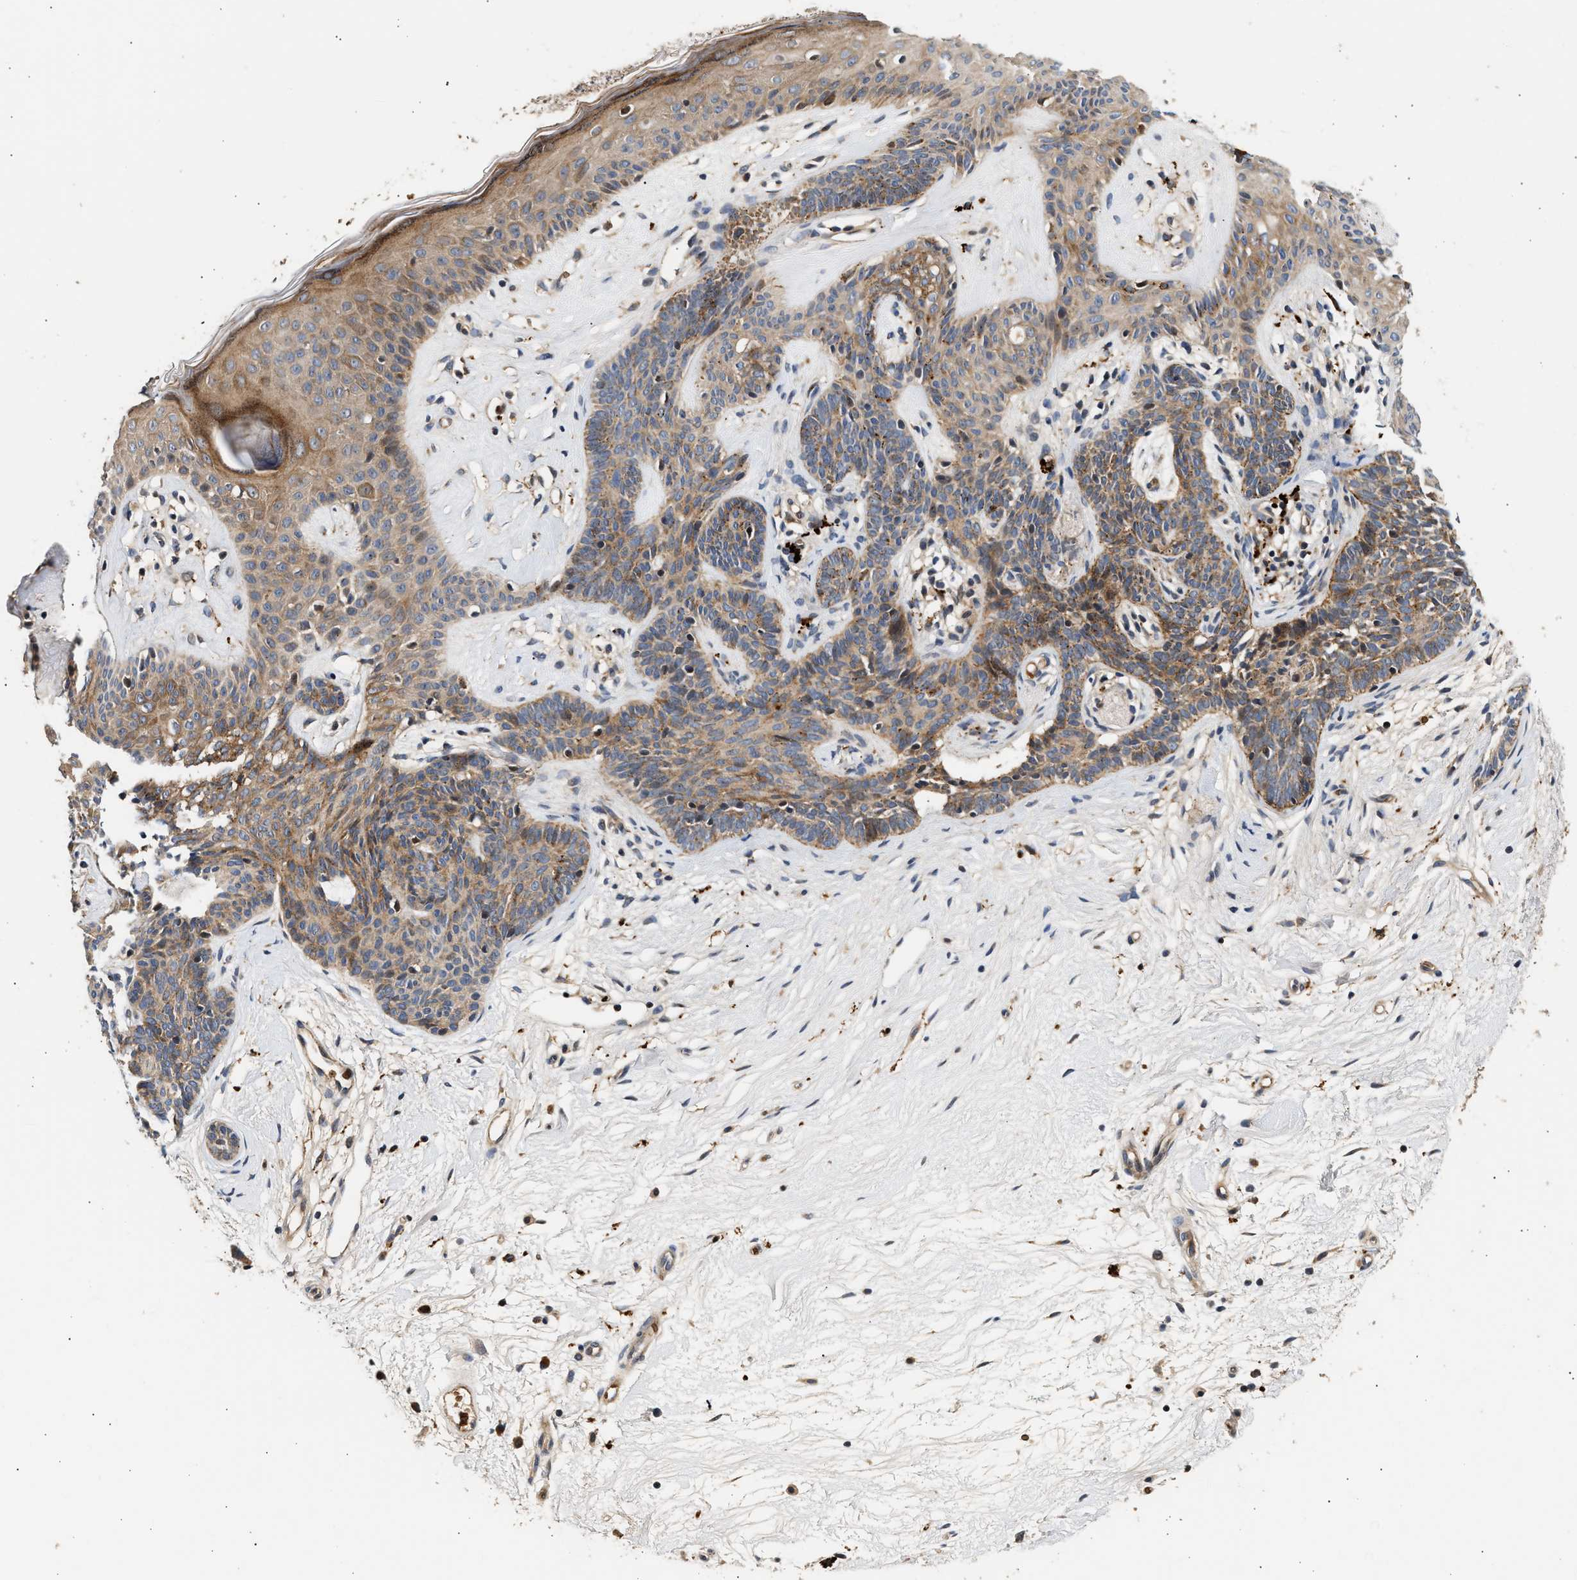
{"staining": {"intensity": "moderate", "quantity": ">75%", "location": "cytoplasmic/membranous"}, "tissue": "skin cancer", "cell_type": "Tumor cells", "image_type": "cancer", "snomed": [{"axis": "morphology", "description": "Developmental malformation"}, {"axis": "morphology", "description": "Basal cell carcinoma"}, {"axis": "topography", "description": "Skin"}], "caption": "Brown immunohistochemical staining in human basal cell carcinoma (skin) demonstrates moderate cytoplasmic/membranous staining in about >75% of tumor cells. (DAB (3,3'-diaminobenzidine) IHC with brightfield microscopy, high magnification).", "gene": "PLD3", "patient": {"sex": "female", "age": 62}}